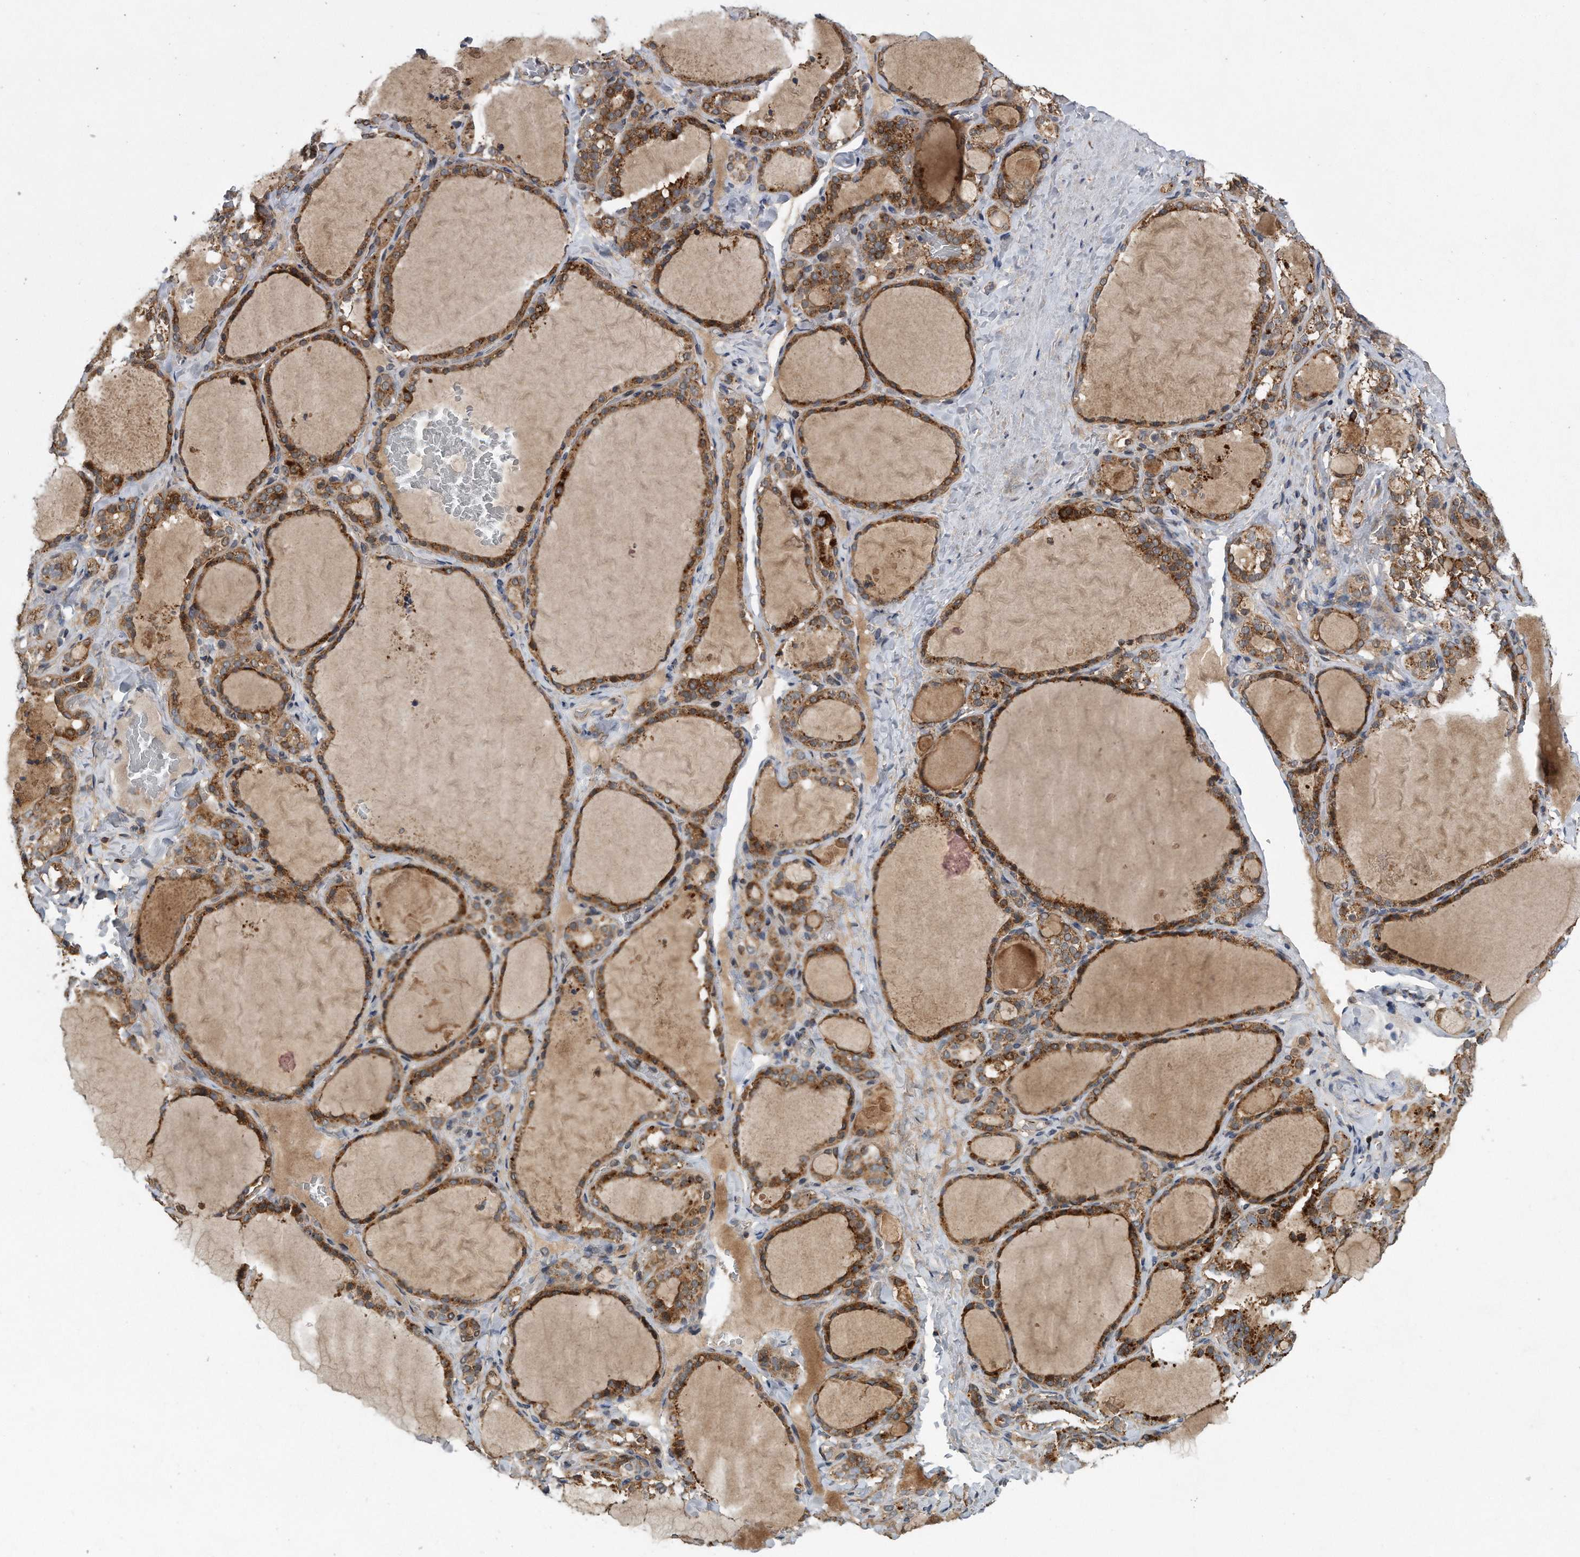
{"staining": {"intensity": "strong", "quantity": ">75%", "location": "cytoplasmic/membranous"}, "tissue": "thyroid gland", "cell_type": "Glandular cells", "image_type": "normal", "snomed": [{"axis": "morphology", "description": "Normal tissue, NOS"}, {"axis": "topography", "description": "Thyroid gland"}], "caption": "Immunohistochemical staining of benign thyroid gland exhibits high levels of strong cytoplasmic/membranous staining in about >75% of glandular cells. The protein of interest is stained brown, and the nuclei are stained in blue (DAB (3,3'-diaminobenzidine) IHC with brightfield microscopy, high magnification).", "gene": "ALPK2", "patient": {"sex": "female", "age": 22}}